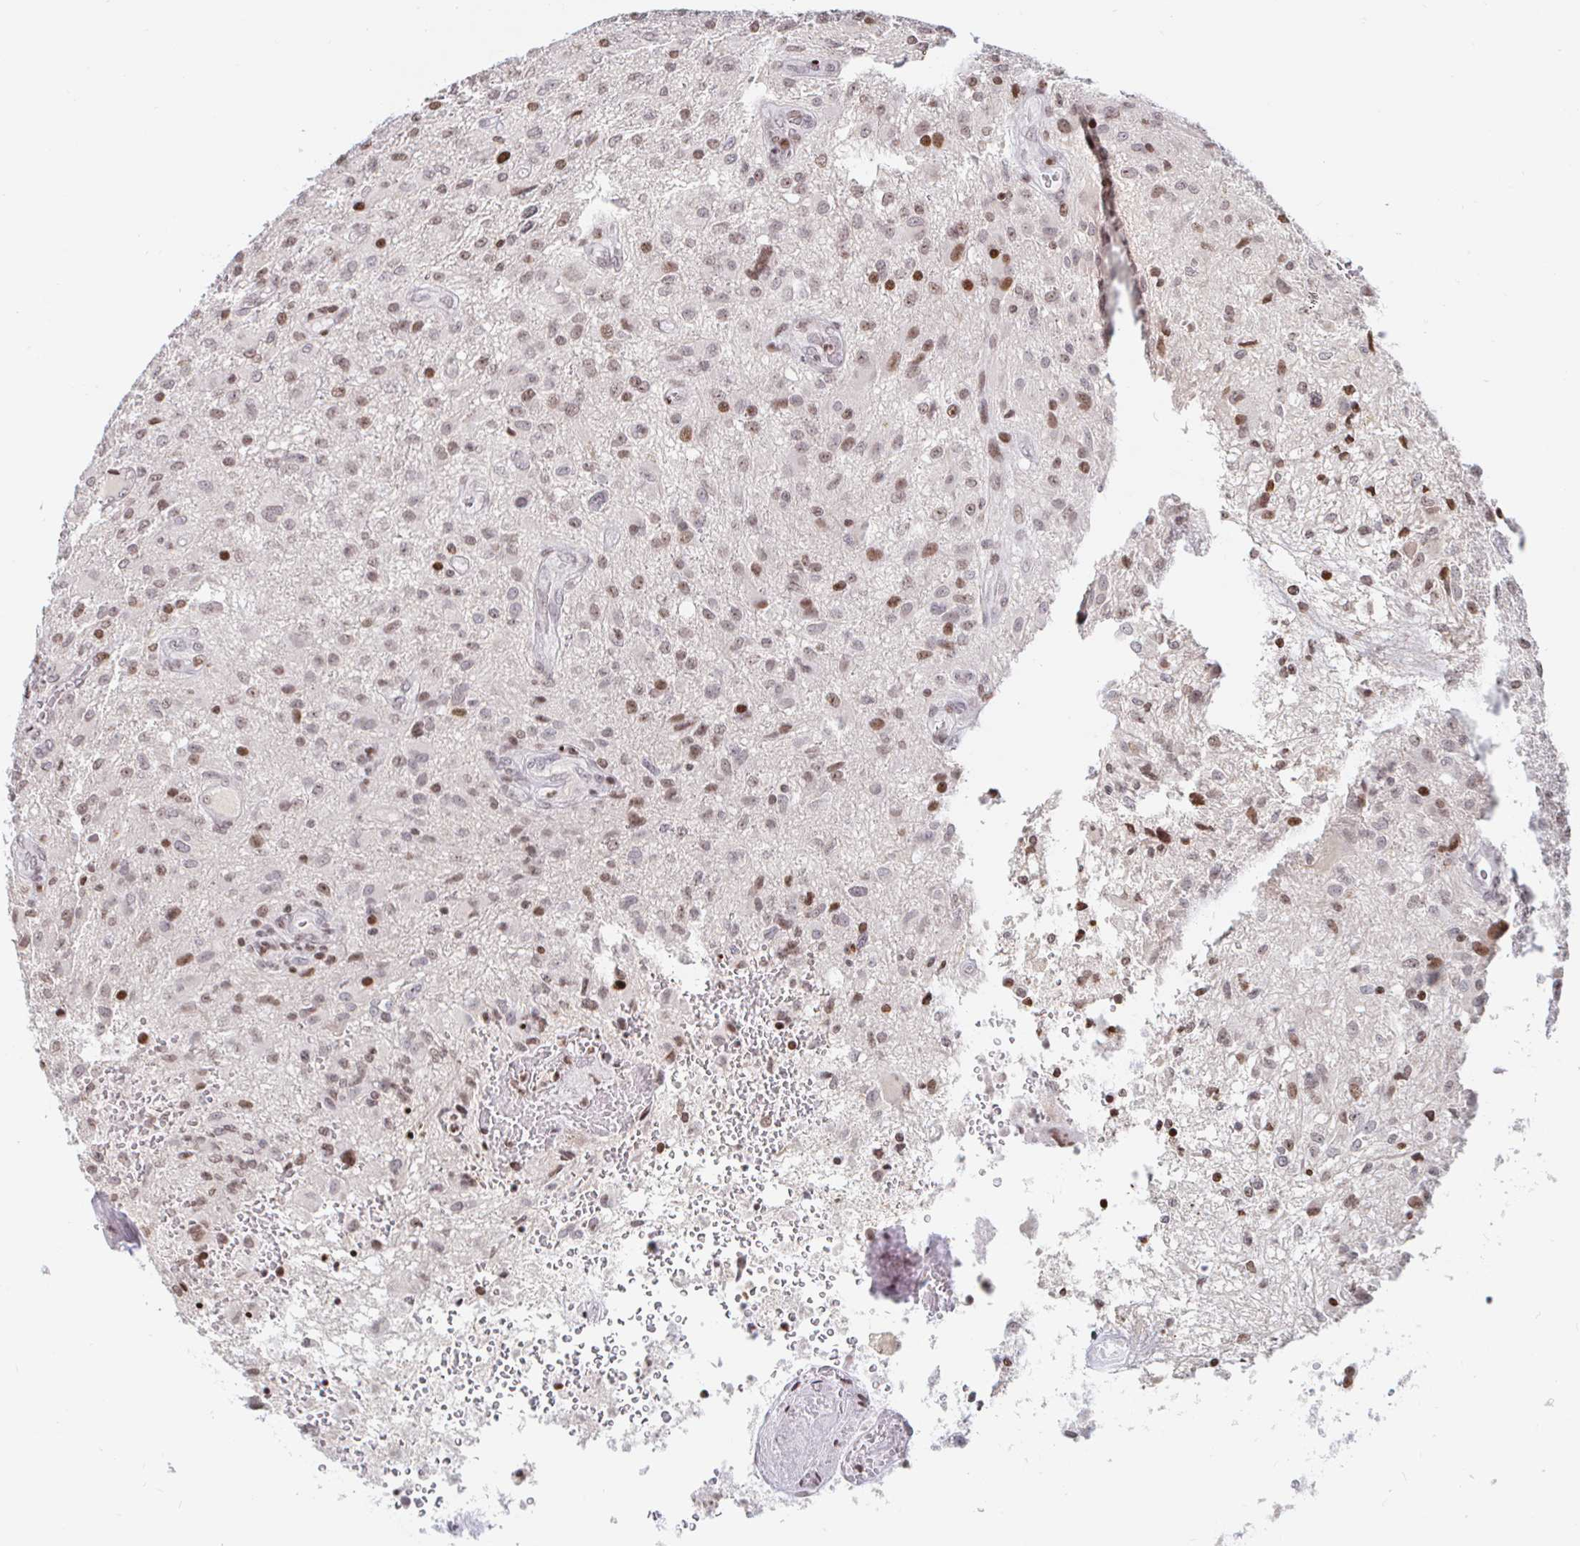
{"staining": {"intensity": "moderate", "quantity": ">75%", "location": "nuclear"}, "tissue": "glioma", "cell_type": "Tumor cells", "image_type": "cancer", "snomed": [{"axis": "morphology", "description": "Glioma, malignant, High grade"}, {"axis": "topography", "description": "Brain"}], "caption": "A photomicrograph of human malignant high-grade glioma stained for a protein exhibits moderate nuclear brown staining in tumor cells.", "gene": "HOXC10", "patient": {"sex": "male", "age": 53}}